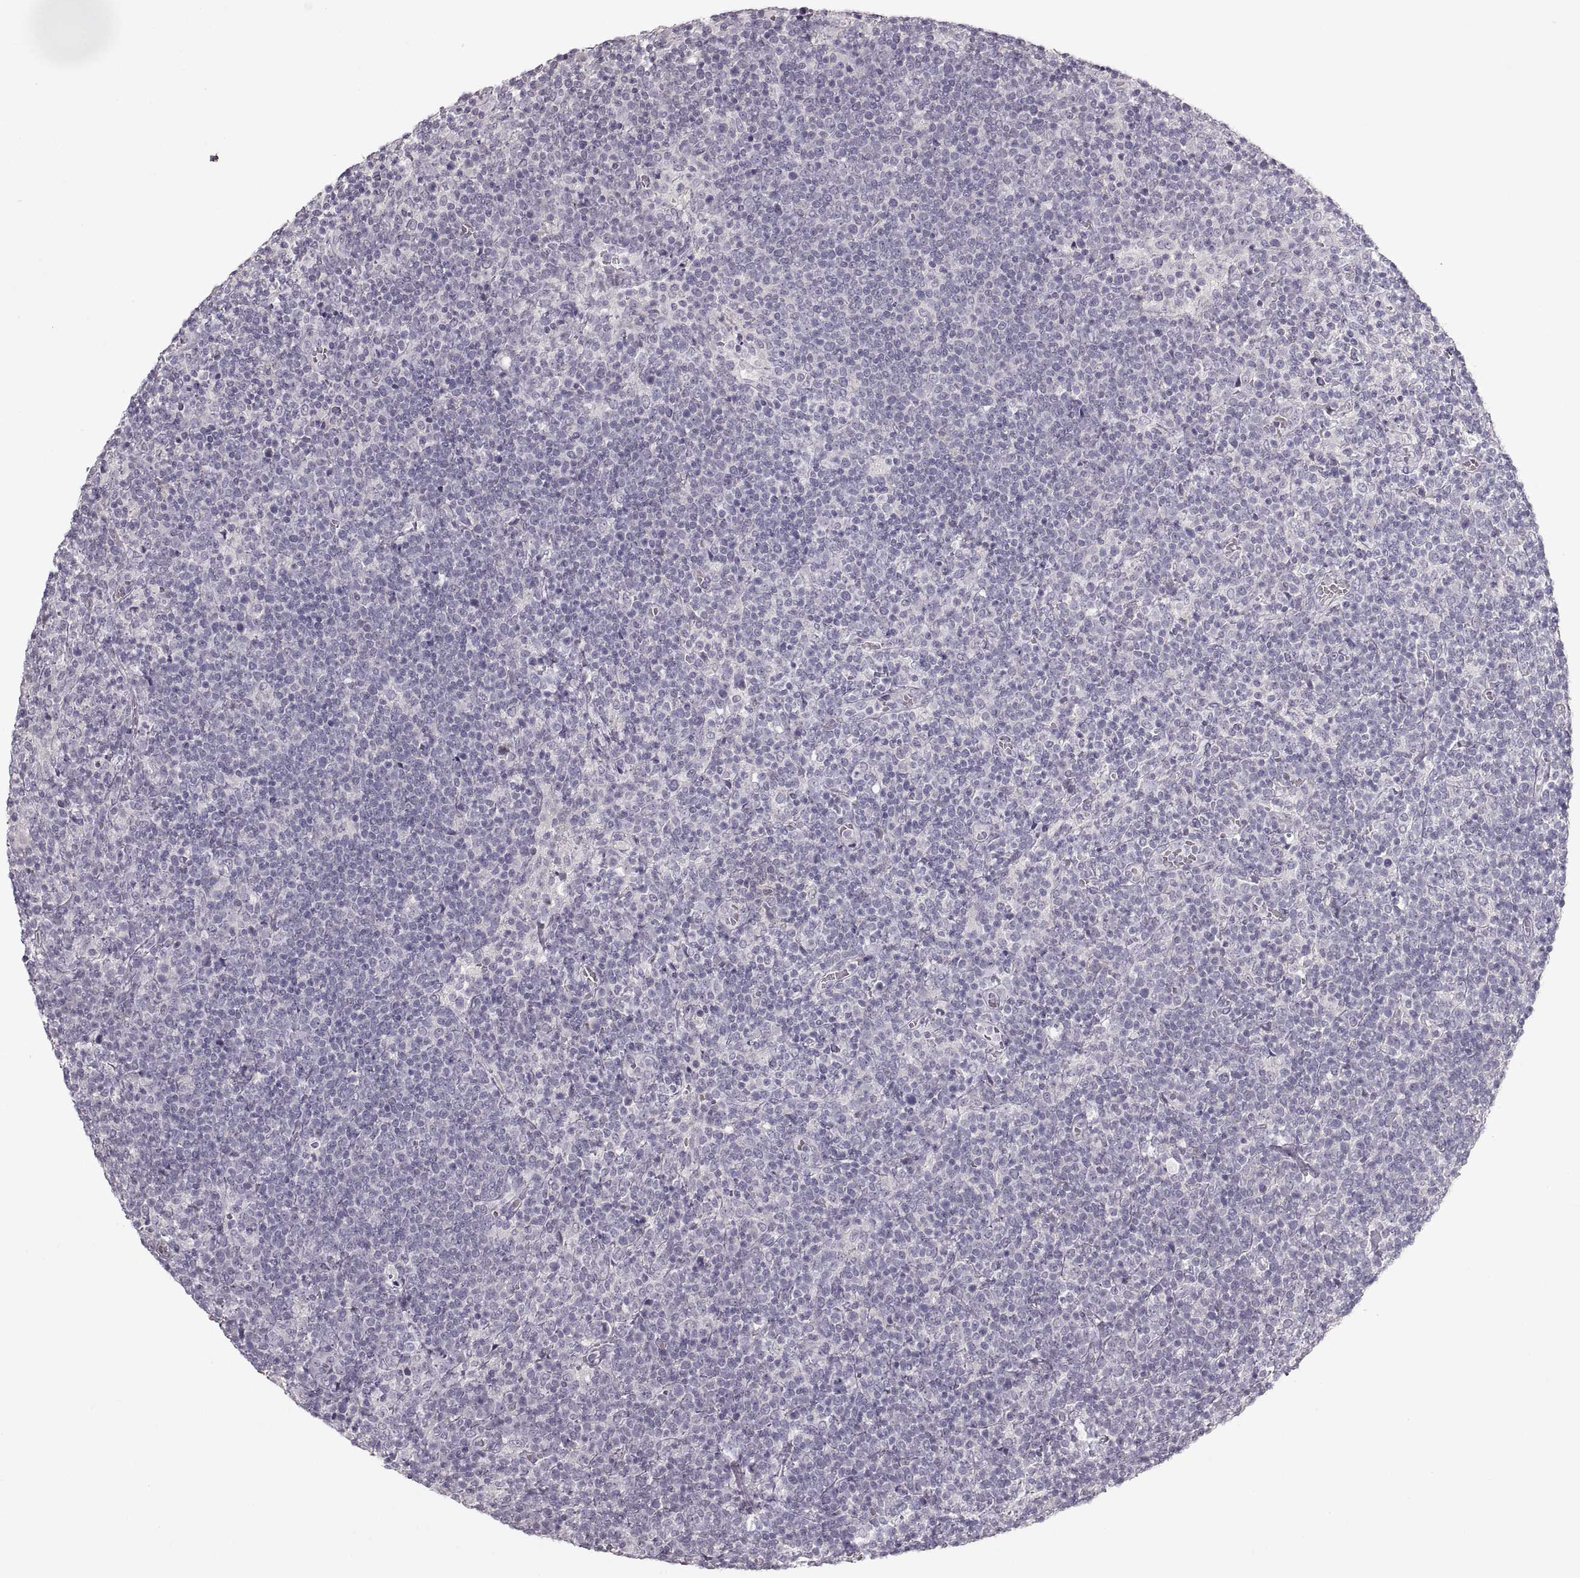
{"staining": {"intensity": "negative", "quantity": "none", "location": "none"}, "tissue": "lymphoma", "cell_type": "Tumor cells", "image_type": "cancer", "snomed": [{"axis": "morphology", "description": "Malignant lymphoma, non-Hodgkin's type, High grade"}, {"axis": "topography", "description": "Lymph node"}], "caption": "Lymphoma stained for a protein using IHC demonstrates no expression tumor cells.", "gene": "PCSK2", "patient": {"sex": "male", "age": 61}}